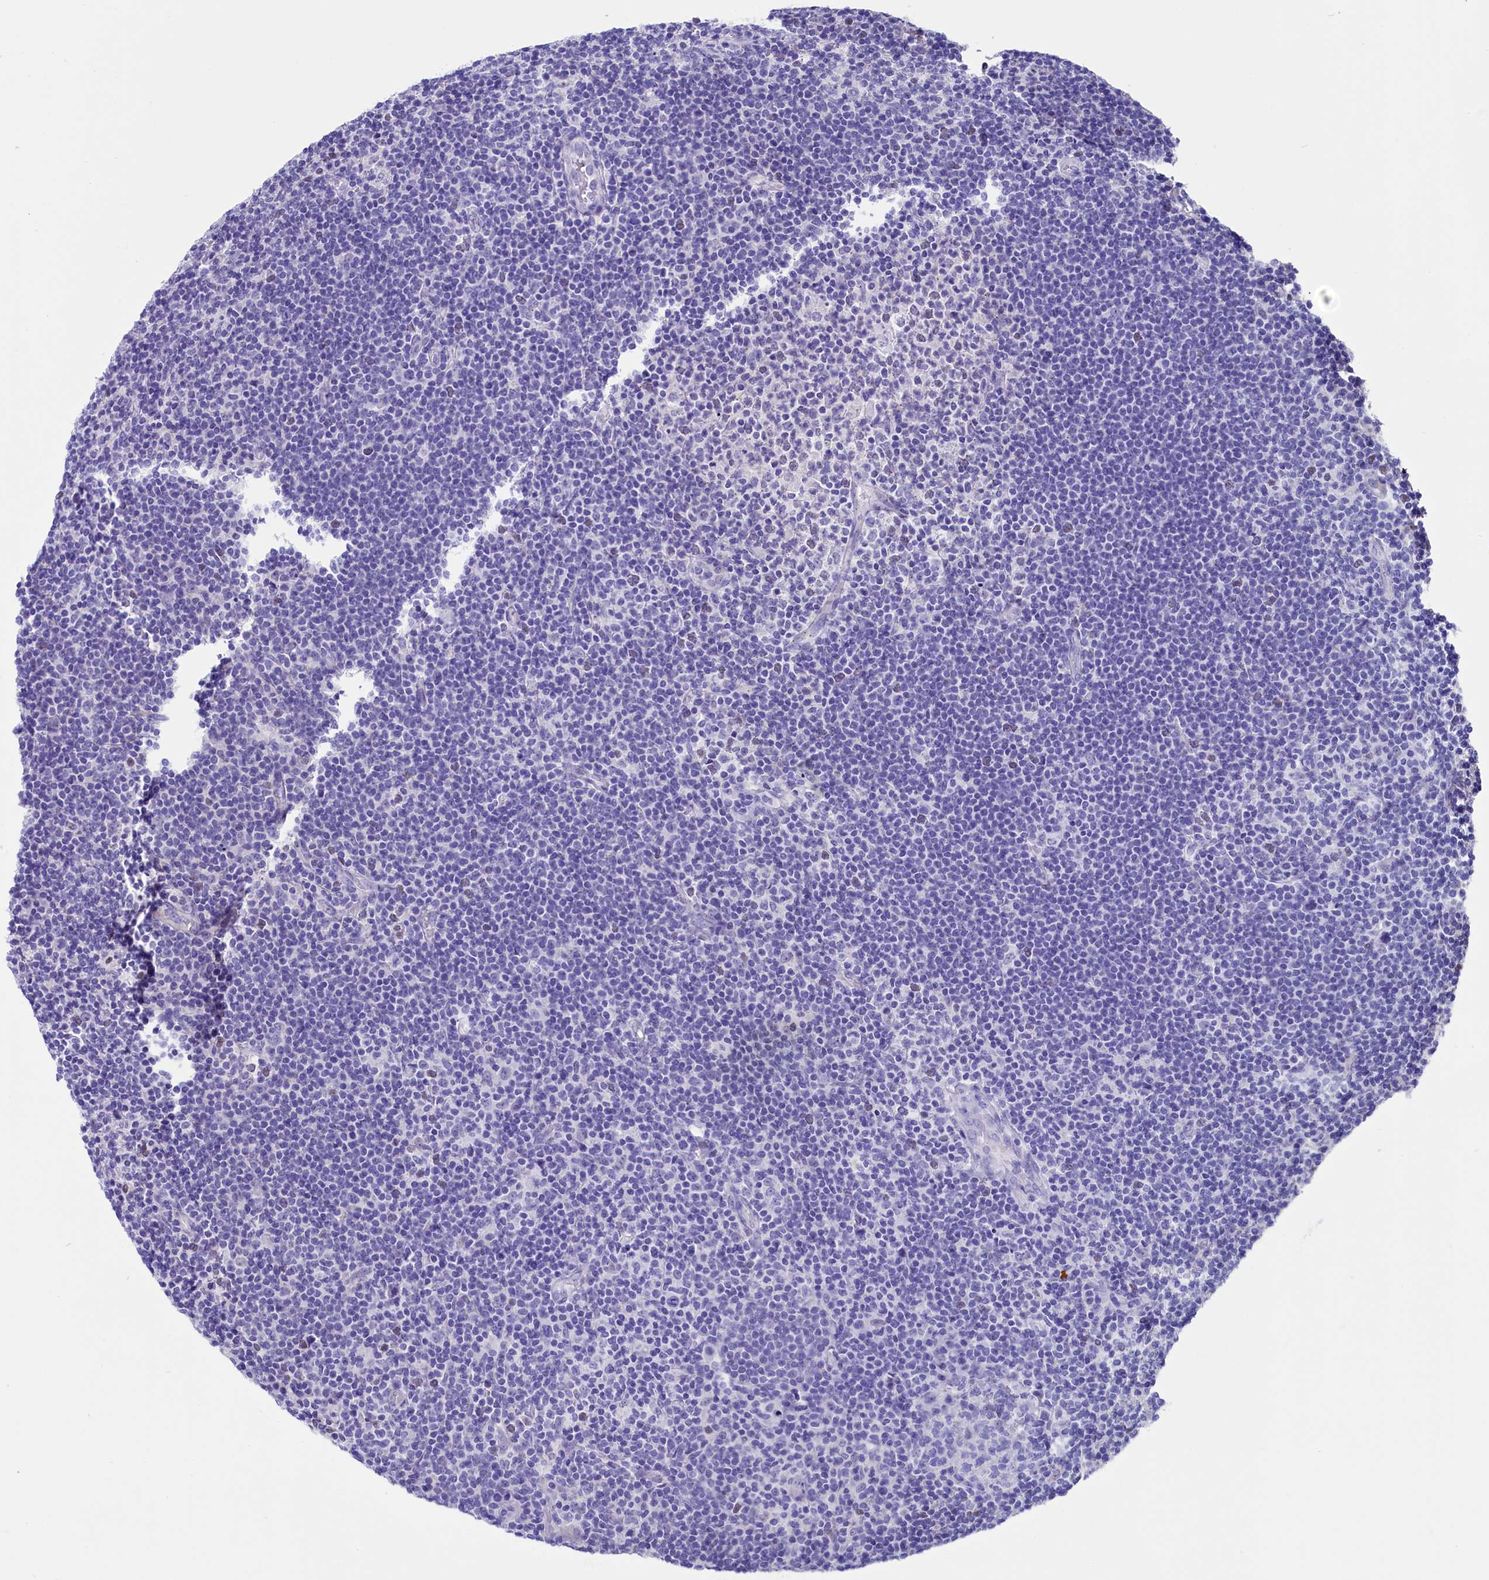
{"staining": {"intensity": "negative", "quantity": "none", "location": "none"}, "tissue": "lymphoma", "cell_type": "Tumor cells", "image_type": "cancer", "snomed": [{"axis": "morphology", "description": "Hodgkin's disease, NOS"}, {"axis": "topography", "description": "Lymph node"}], "caption": "Immunohistochemistry photomicrograph of lymphoma stained for a protein (brown), which exhibits no expression in tumor cells.", "gene": "PDILT", "patient": {"sex": "female", "age": 57}}